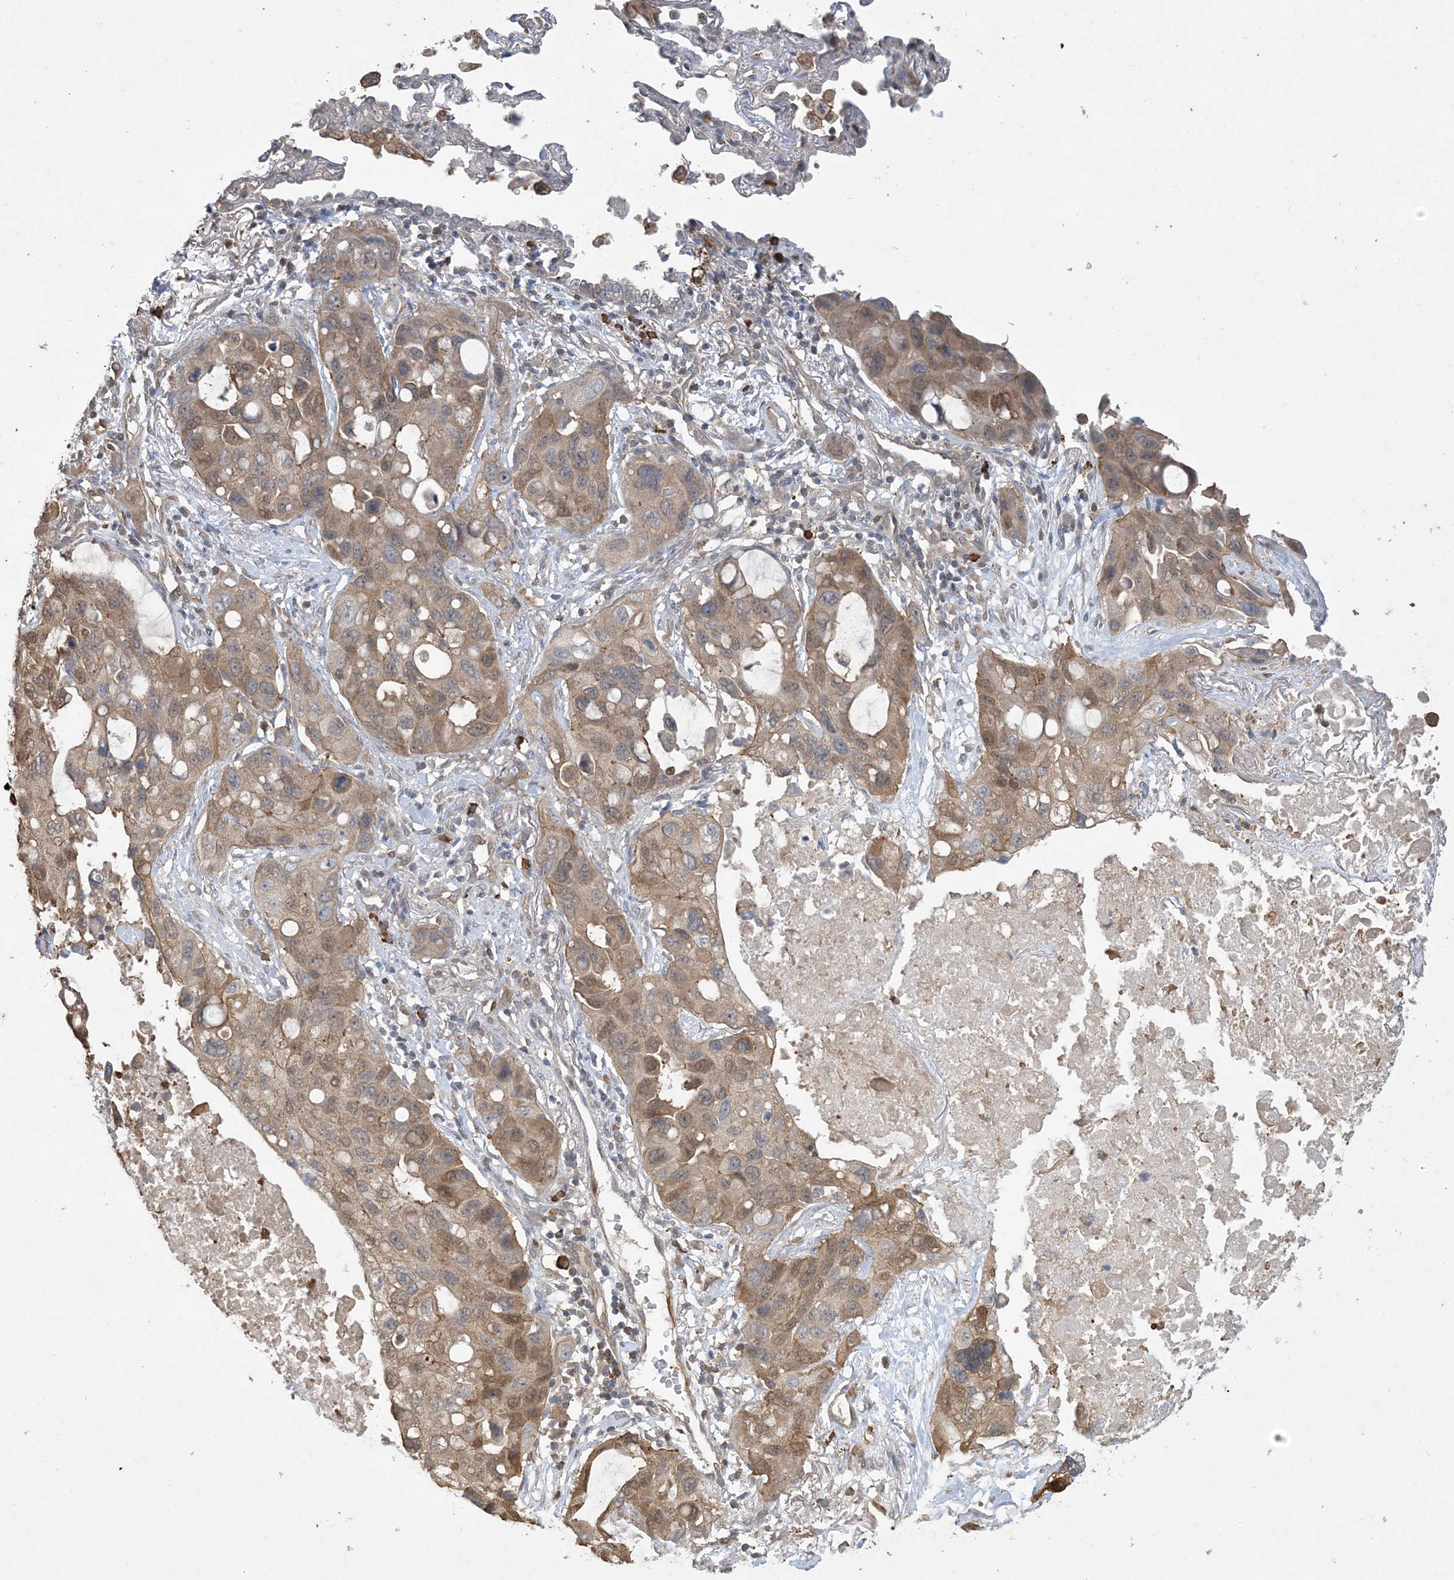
{"staining": {"intensity": "moderate", "quantity": ">75%", "location": "cytoplasmic/membranous"}, "tissue": "lung cancer", "cell_type": "Tumor cells", "image_type": "cancer", "snomed": [{"axis": "morphology", "description": "Squamous cell carcinoma, NOS"}, {"axis": "topography", "description": "Lung"}], "caption": "Immunohistochemistry (IHC) (DAB) staining of human lung cancer reveals moderate cytoplasmic/membranous protein expression in about >75% of tumor cells. (brown staining indicates protein expression, while blue staining denotes nuclei).", "gene": "TMSB4X", "patient": {"sex": "female", "age": 73}}